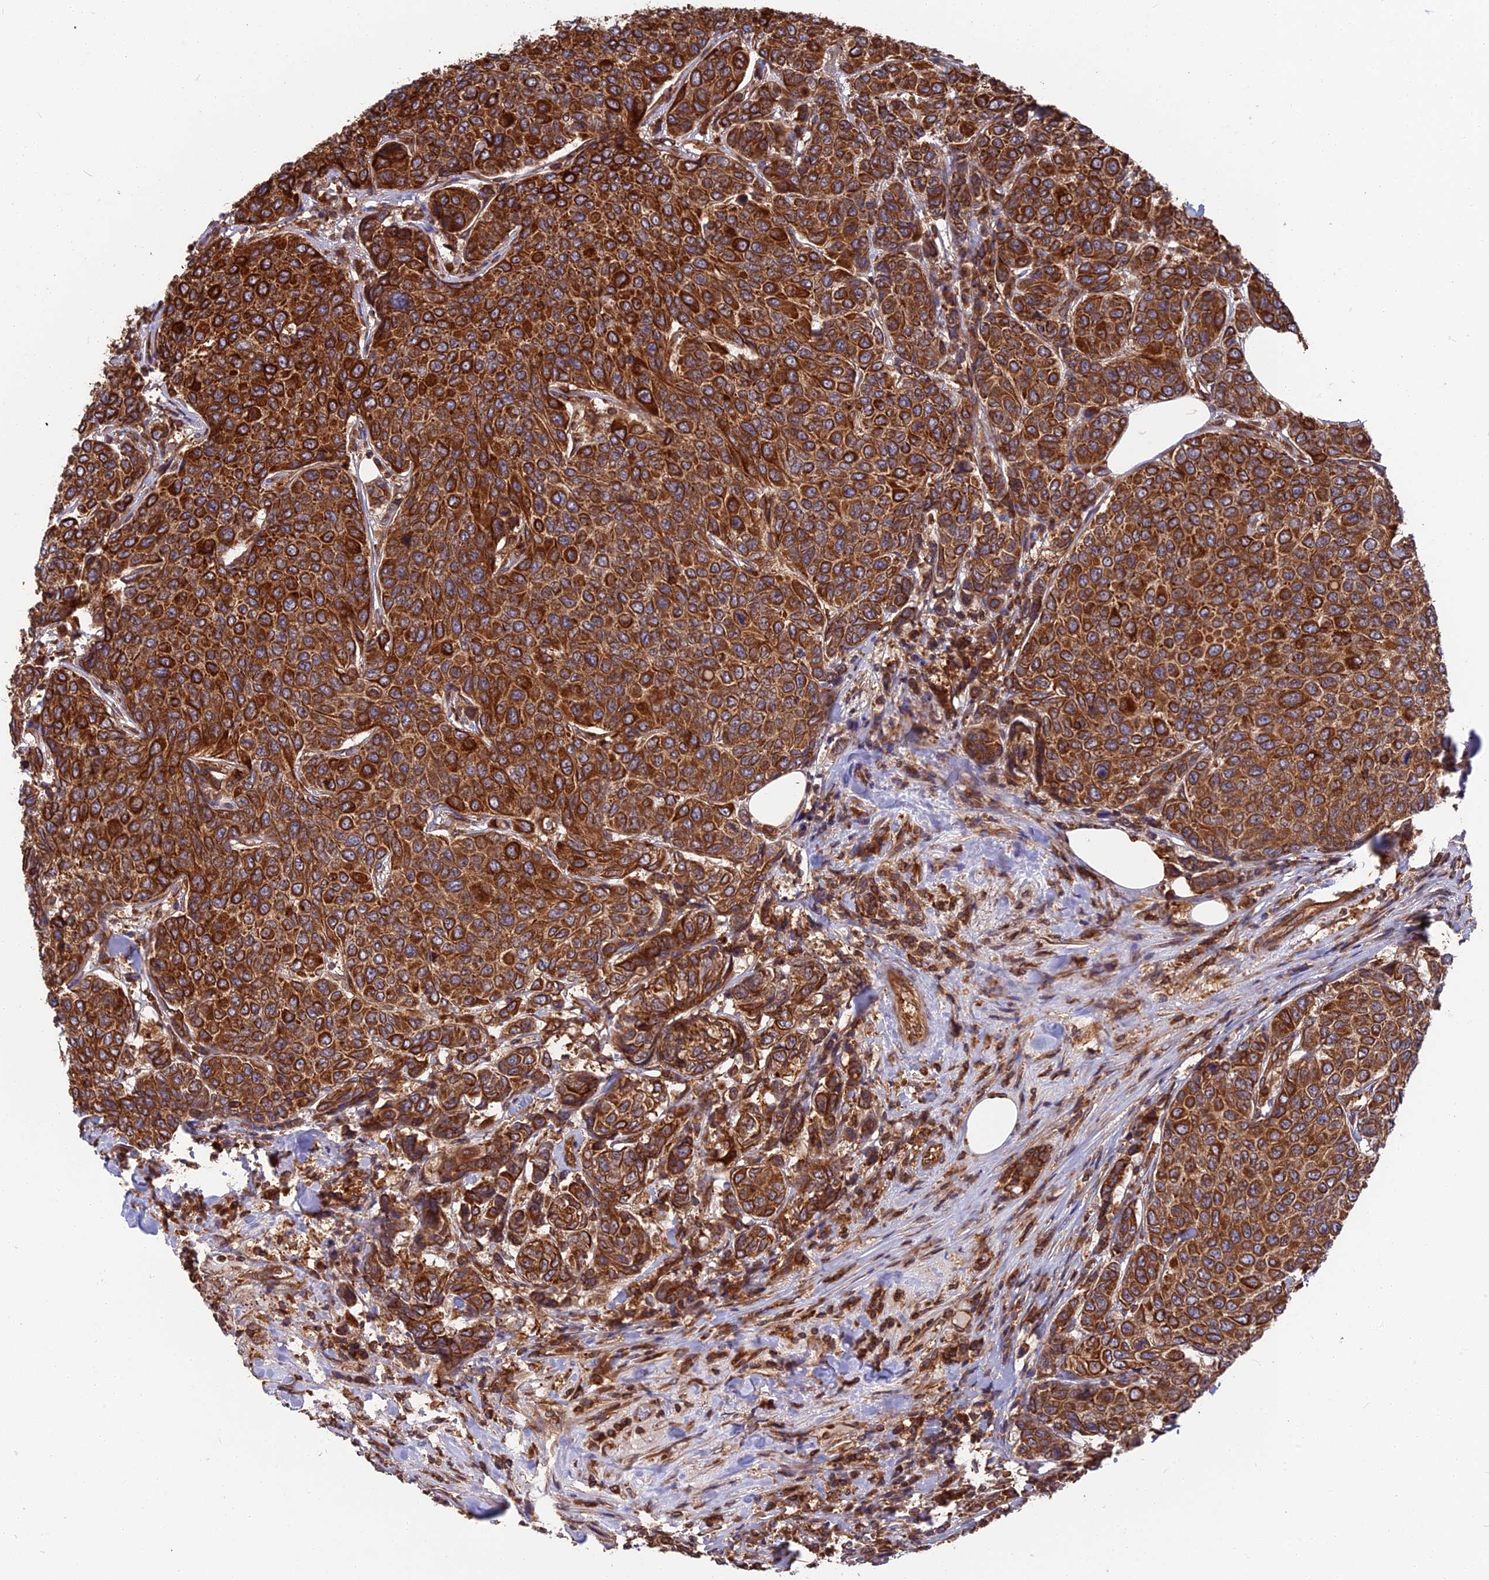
{"staining": {"intensity": "strong", "quantity": ">75%", "location": "cytoplasmic/membranous"}, "tissue": "breast cancer", "cell_type": "Tumor cells", "image_type": "cancer", "snomed": [{"axis": "morphology", "description": "Duct carcinoma"}, {"axis": "topography", "description": "Breast"}], "caption": "IHC image of neoplastic tissue: human breast cancer (infiltrating ductal carcinoma) stained using IHC exhibits high levels of strong protein expression localized specifically in the cytoplasmic/membranous of tumor cells, appearing as a cytoplasmic/membranous brown color.", "gene": "WDR1", "patient": {"sex": "female", "age": 55}}